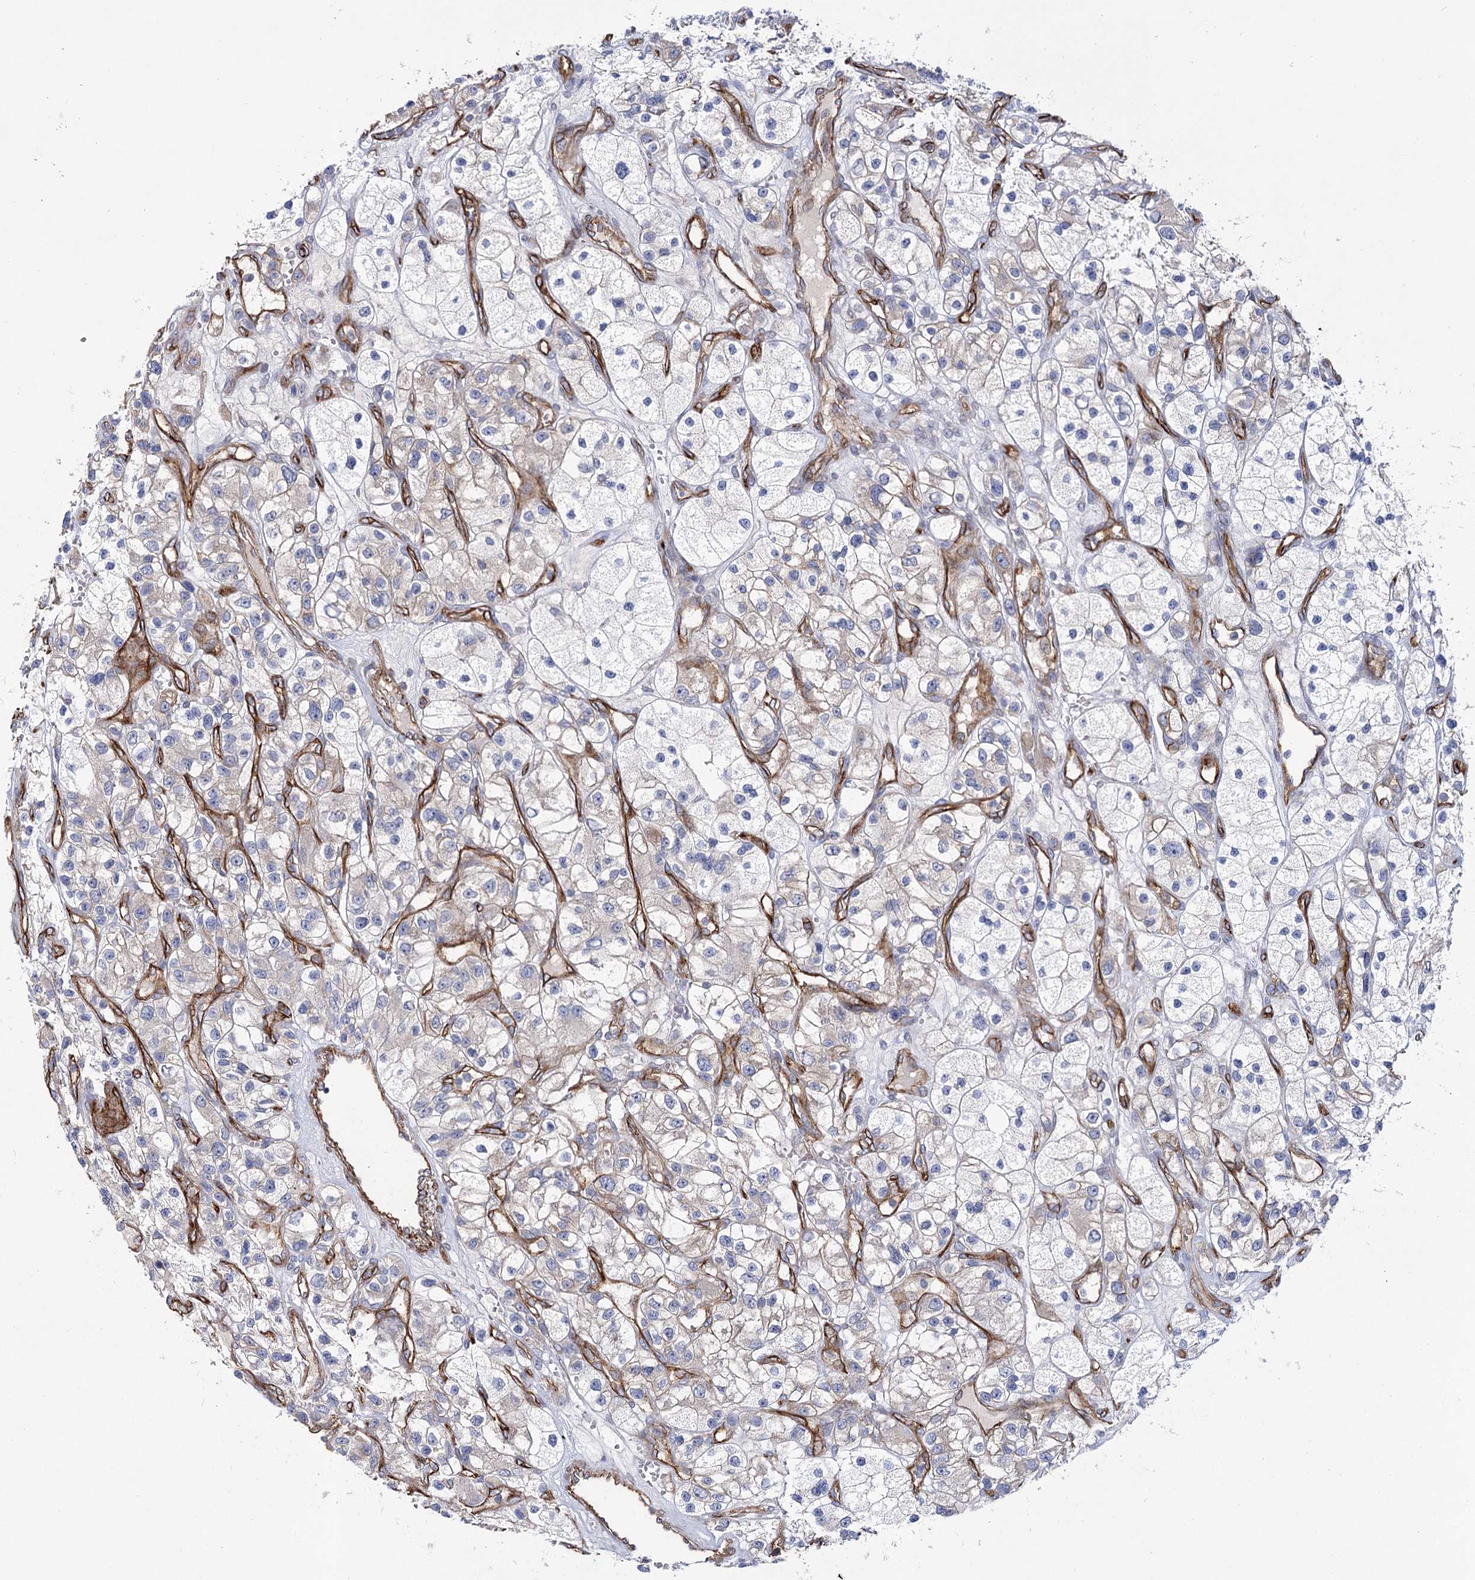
{"staining": {"intensity": "negative", "quantity": "none", "location": "none"}, "tissue": "renal cancer", "cell_type": "Tumor cells", "image_type": "cancer", "snomed": [{"axis": "morphology", "description": "Adenocarcinoma, NOS"}, {"axis": "topography", "description": "Kidney"}], "caption": "A high-resolution micrograph shows IHC staining of renal adenocarcinoma, which displays no significant staining in tumor cells.", "gene": "TMEM164", "patient": {"sex": "female", "age": 57}}